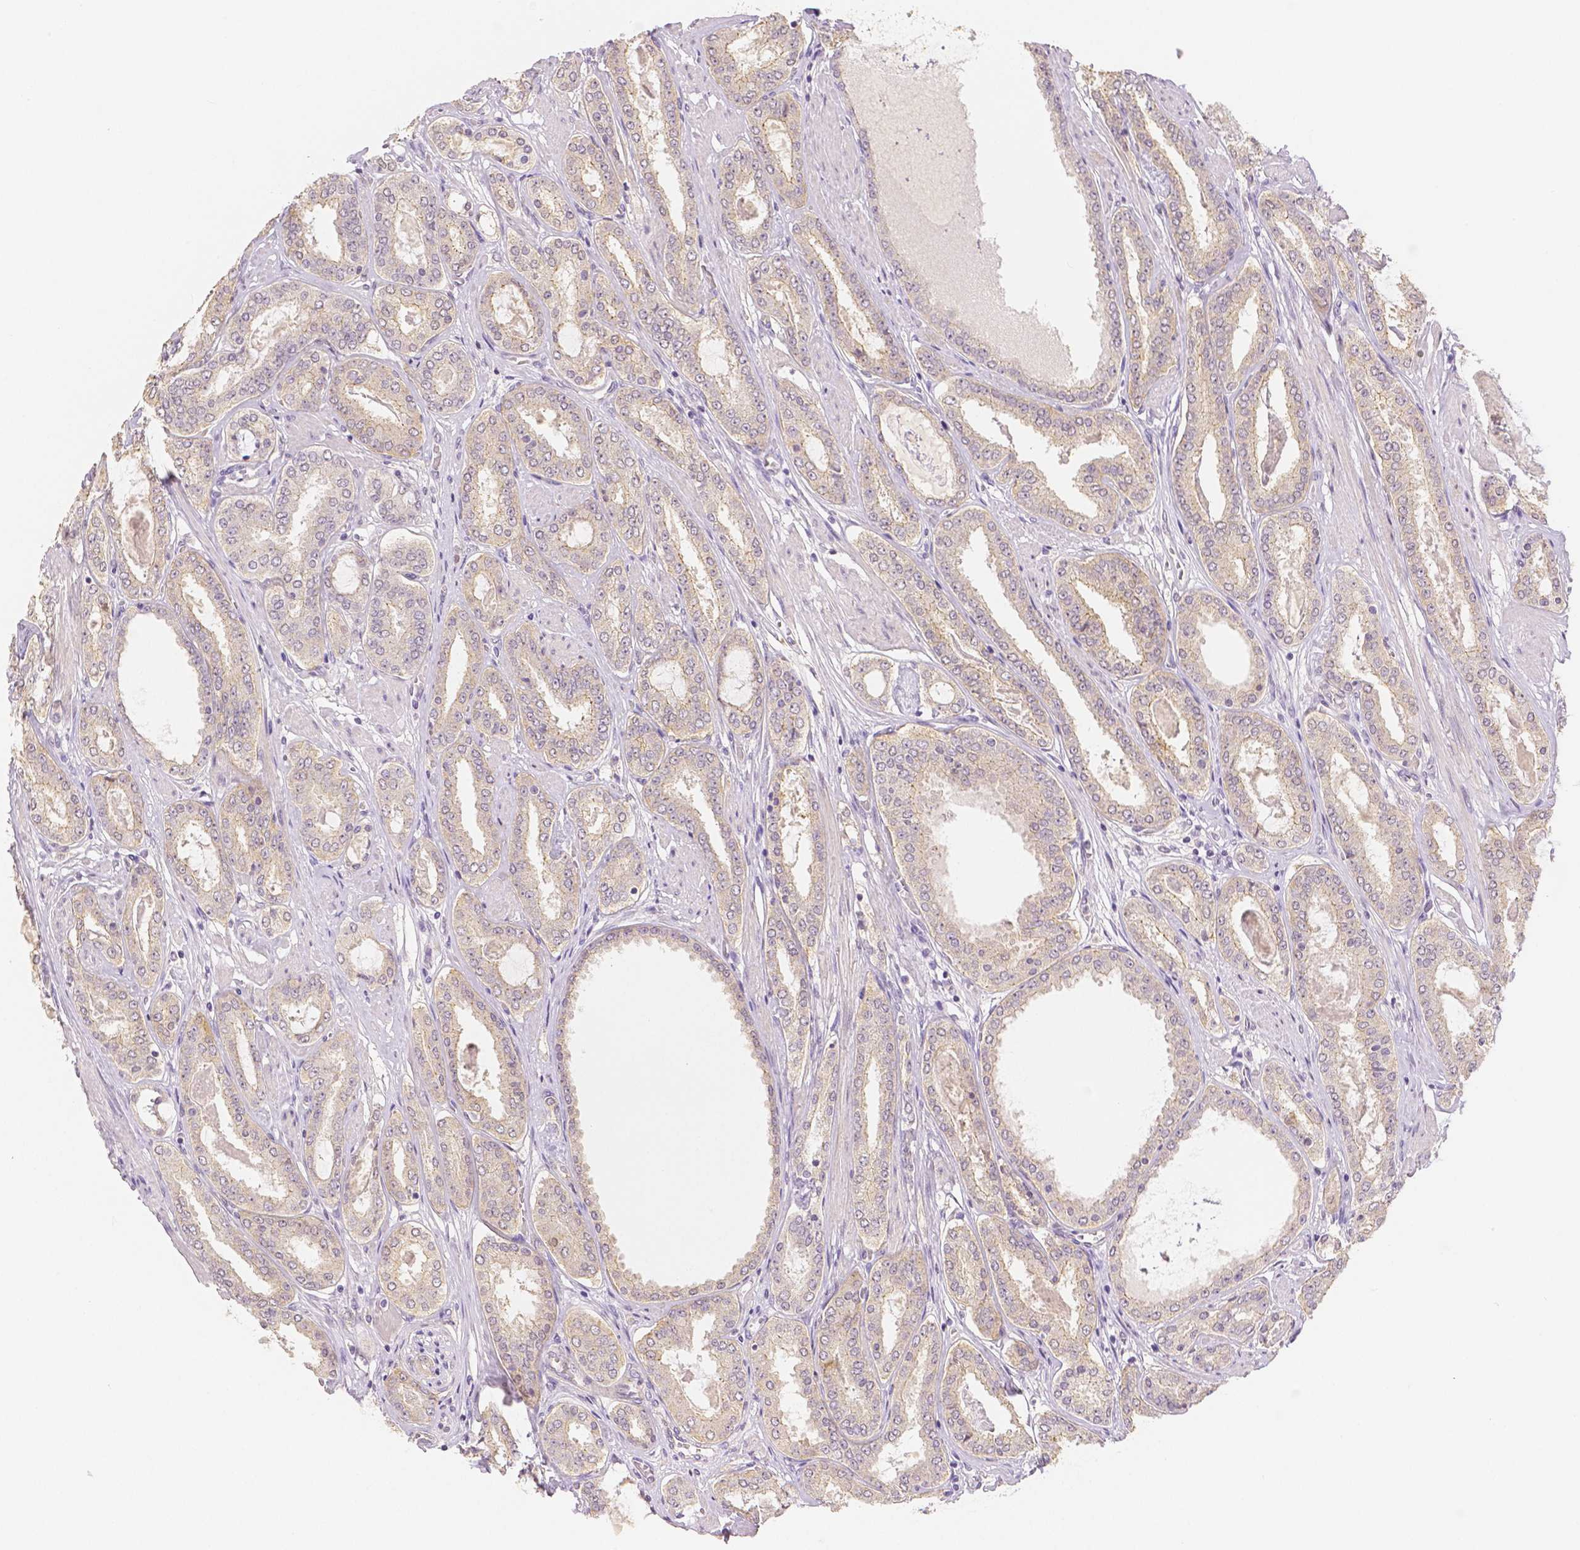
{"staining": {"intensity": "negative", "quantity": "none", "location": "none"}, "tissue": "prostate cancer", "cell_type": "Tumor cells", "image_type": "cancer", "snomed": [{"axis": "morphology", "description": "Adenocarcinoma, High grade"}, {"axis": "topography", "description": "Prostate"}], "caption": "Immunohistochemistry (IHC) of human adenocarcinoma (high-grade) (prostate) shows no positivity in tumor cells.", "gene": "OCLN", "patient": {"sex": "male", "age": 63}}